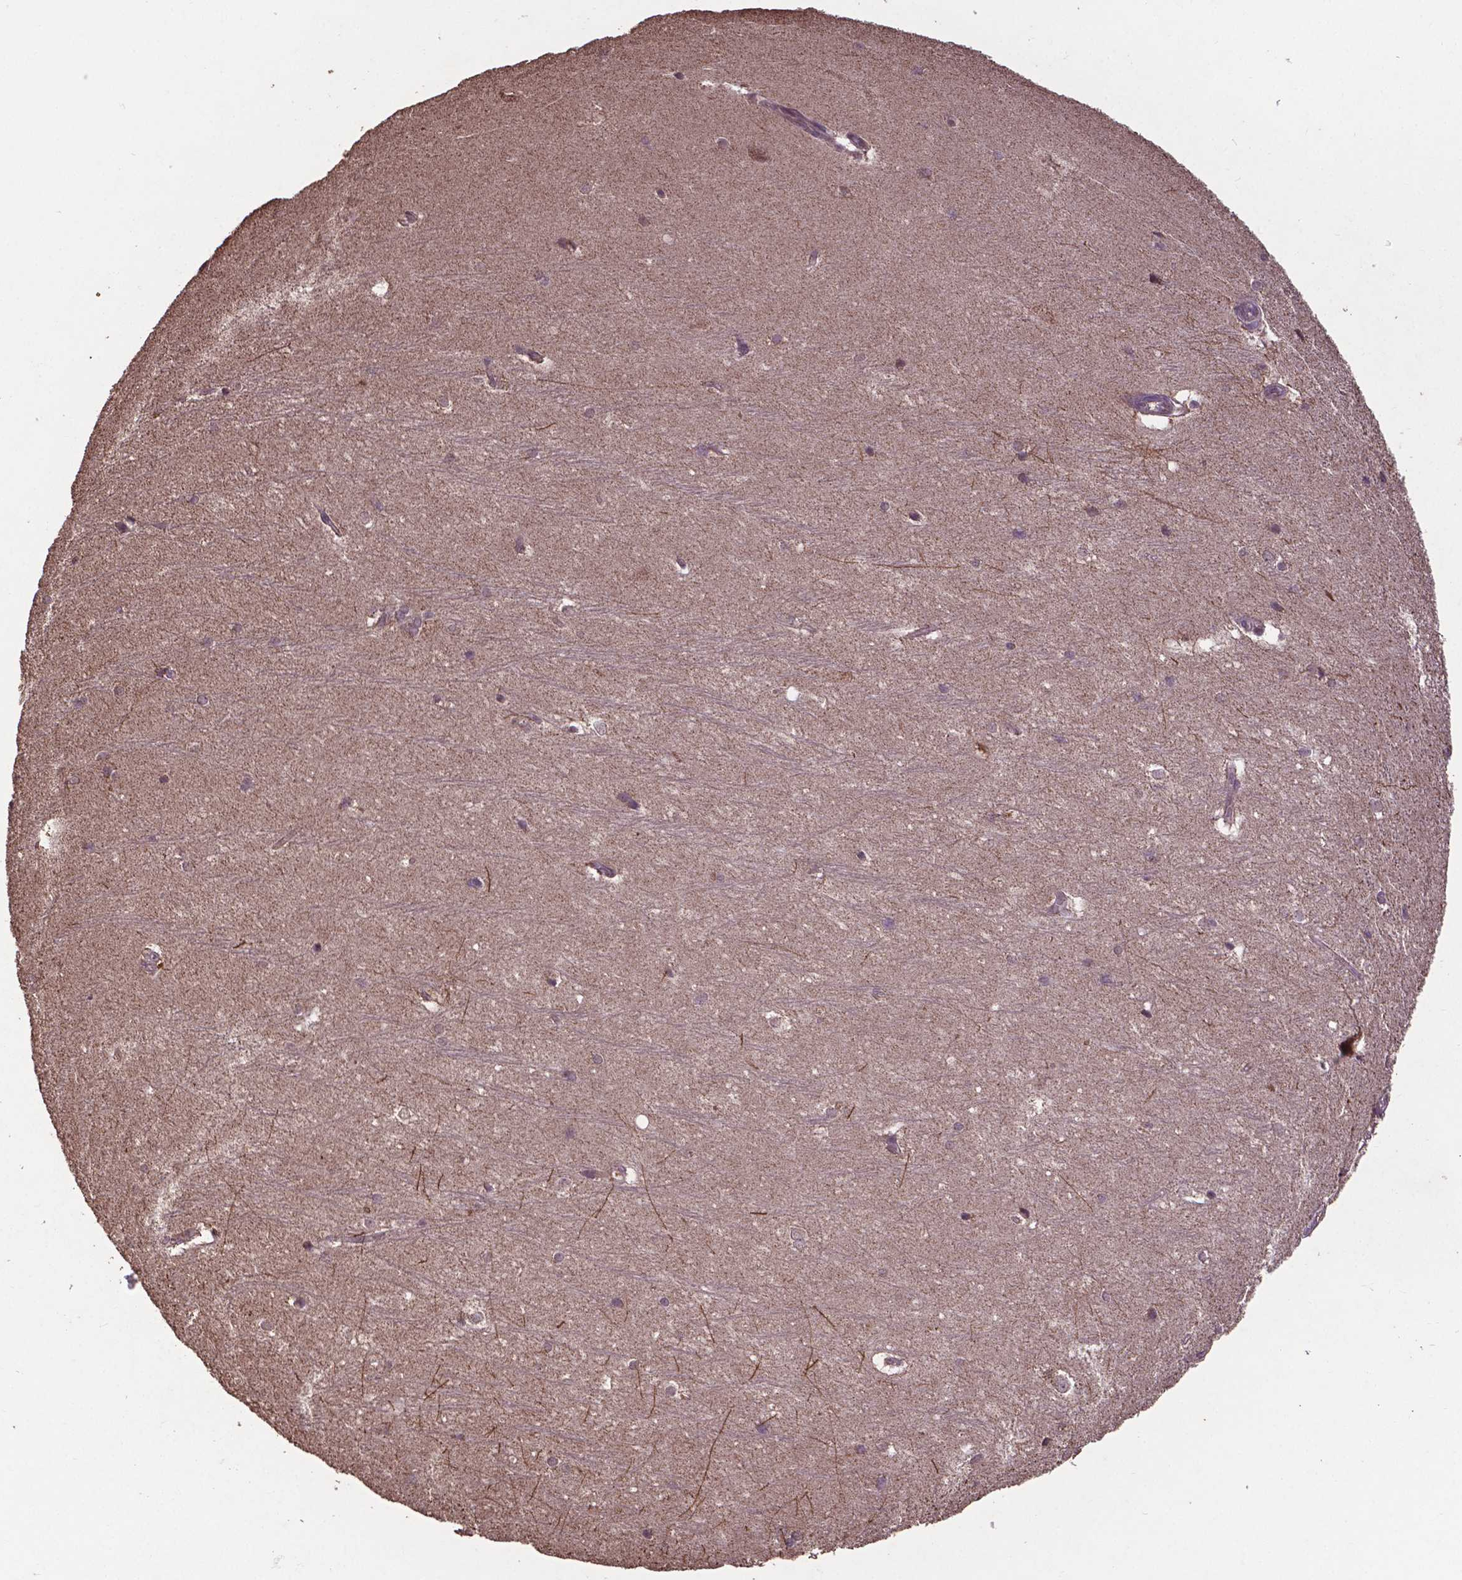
{"staining": {"intensity": "negative", "quantity": "none", "location": "none"}, "tissue": "hippocampus", "cell_type": "Glial cells", "image_type": "normal", "snomed": [{"axis": "morphology", "description": "Normal tissue, NOS"}, {"axis": "topography", "description": "Cerebral cortex"}, {"axis": "topography", "description": "Hippocampus"}], "caption": "Immunohistochemistry (IHC) histopathology image of normal hippocampus: hippocampus stained with DAB displays no significant protein expression in glial cells.", "gene": "DCAF1", "patient": {"sex": "female", "age": 19}}